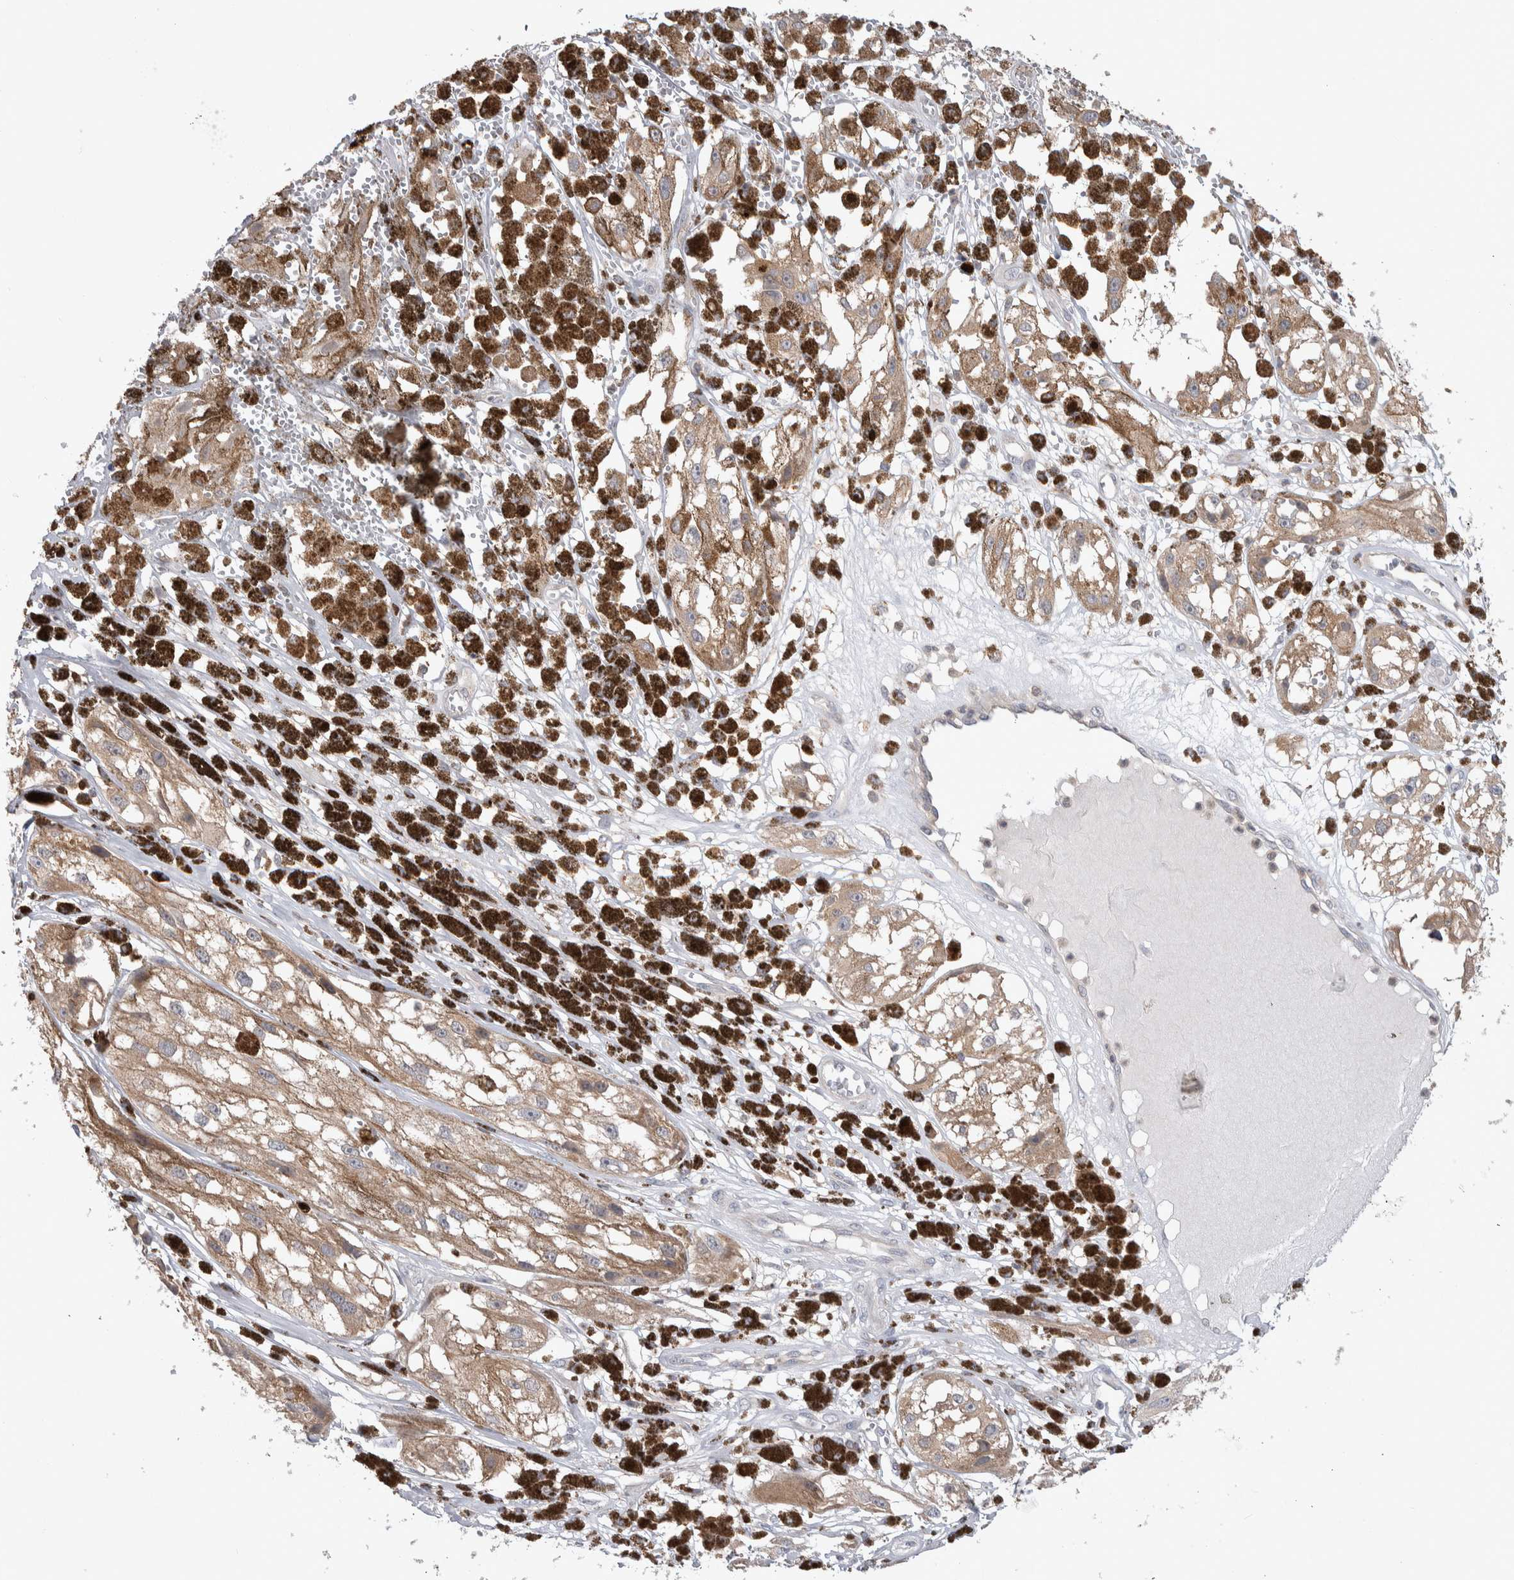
{"staining": {"intensity": "moderate", "quantity": ">75%", "location": "cytoplasmic/membranous"}, "tissue": "melanoma", "cell_type": "Tumor cells", "image_type": "cancer", "snomed": [{"axis": "morphology", "description": "Malignant melanoma, NOS"}, {"axis": "topography", "description": "Skin"}], "caption": "Malignant melanoma tissue demonstrates moderate cytoplasmic/membranous staining in approximately >75% of tumor cells, visualized by immunohistochemistry. (IHC, brightfield microscopy, high magnification).", "gene": "HTATIP2", "patient": {"sex": "male", "age": 88}}